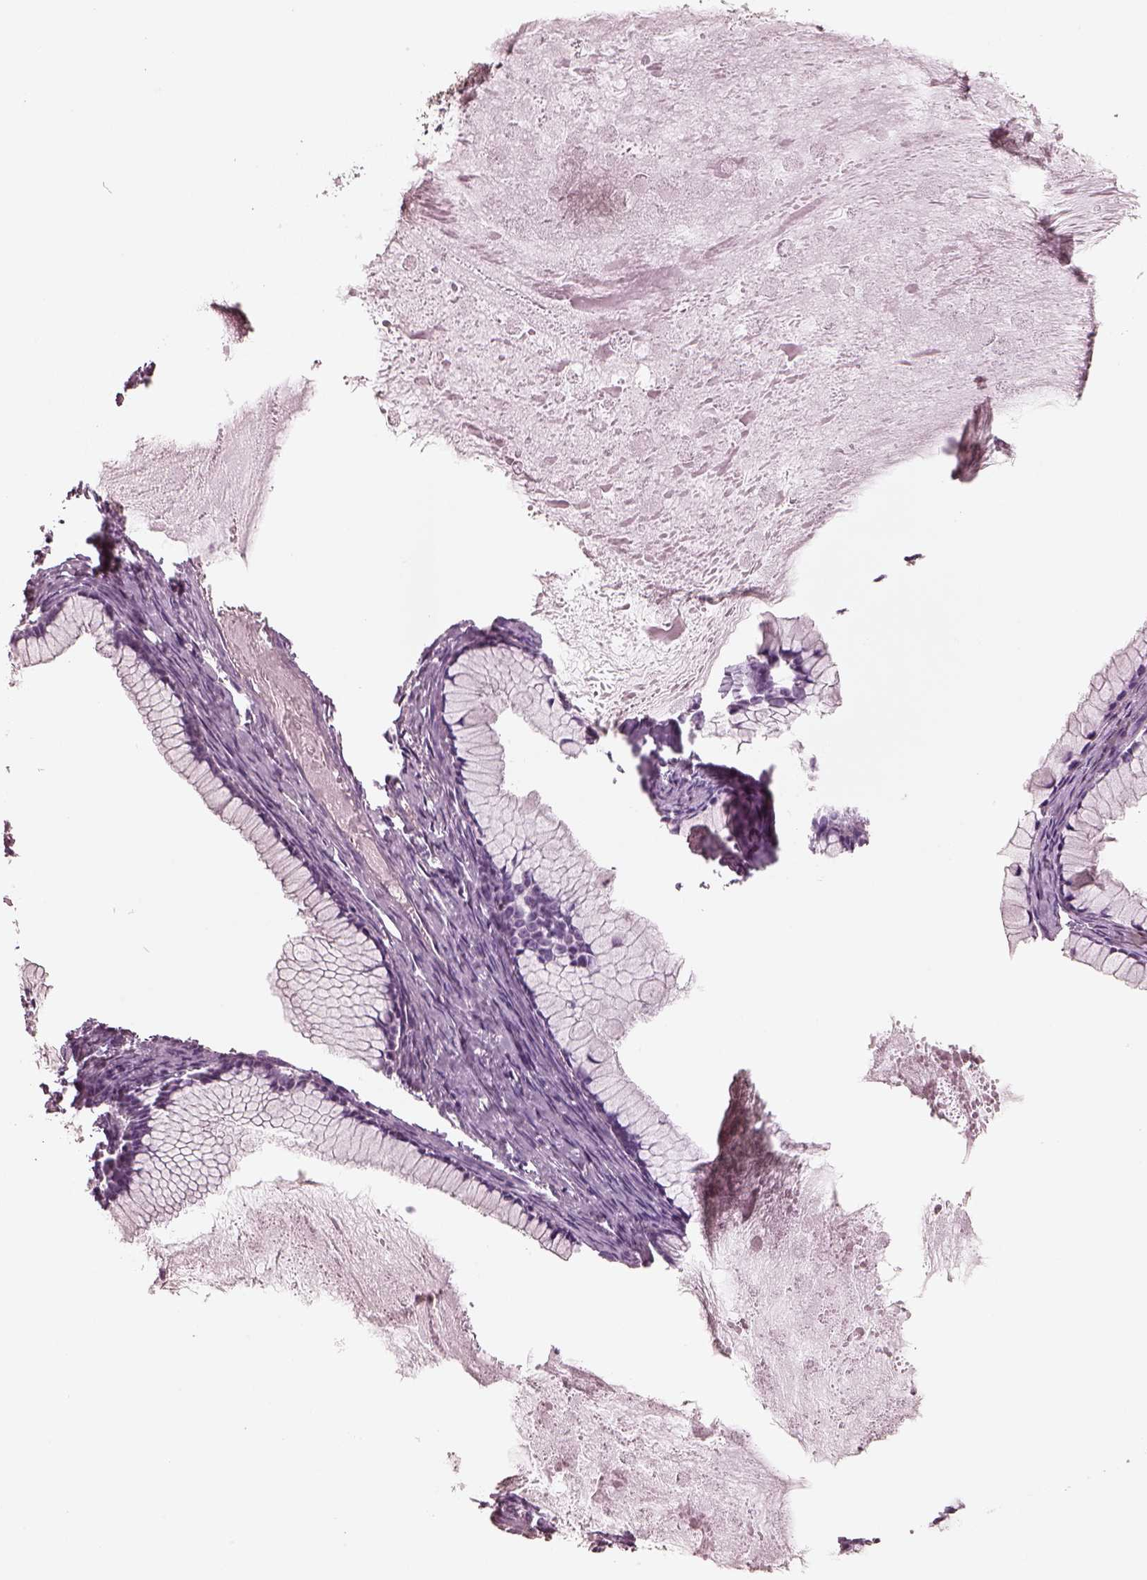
{"staining": {"intensity": "negative", "quantity": "none", "location": "none"}, "tissue": "ovarian cancer", "cell_type": "Tumor cells", "image_type": "cancer", "snomed": [{"axis": "morphology", "description": "Cystadenocarcinoma, mucinous, NOS"}, {"axis": "topography", "description": "Ovary"}], "caption": "Tumor cells are negative for protein expression in human ovarian cancer.", "gene": "EGR4", "patient": {"sex": "female", "age": 41}}